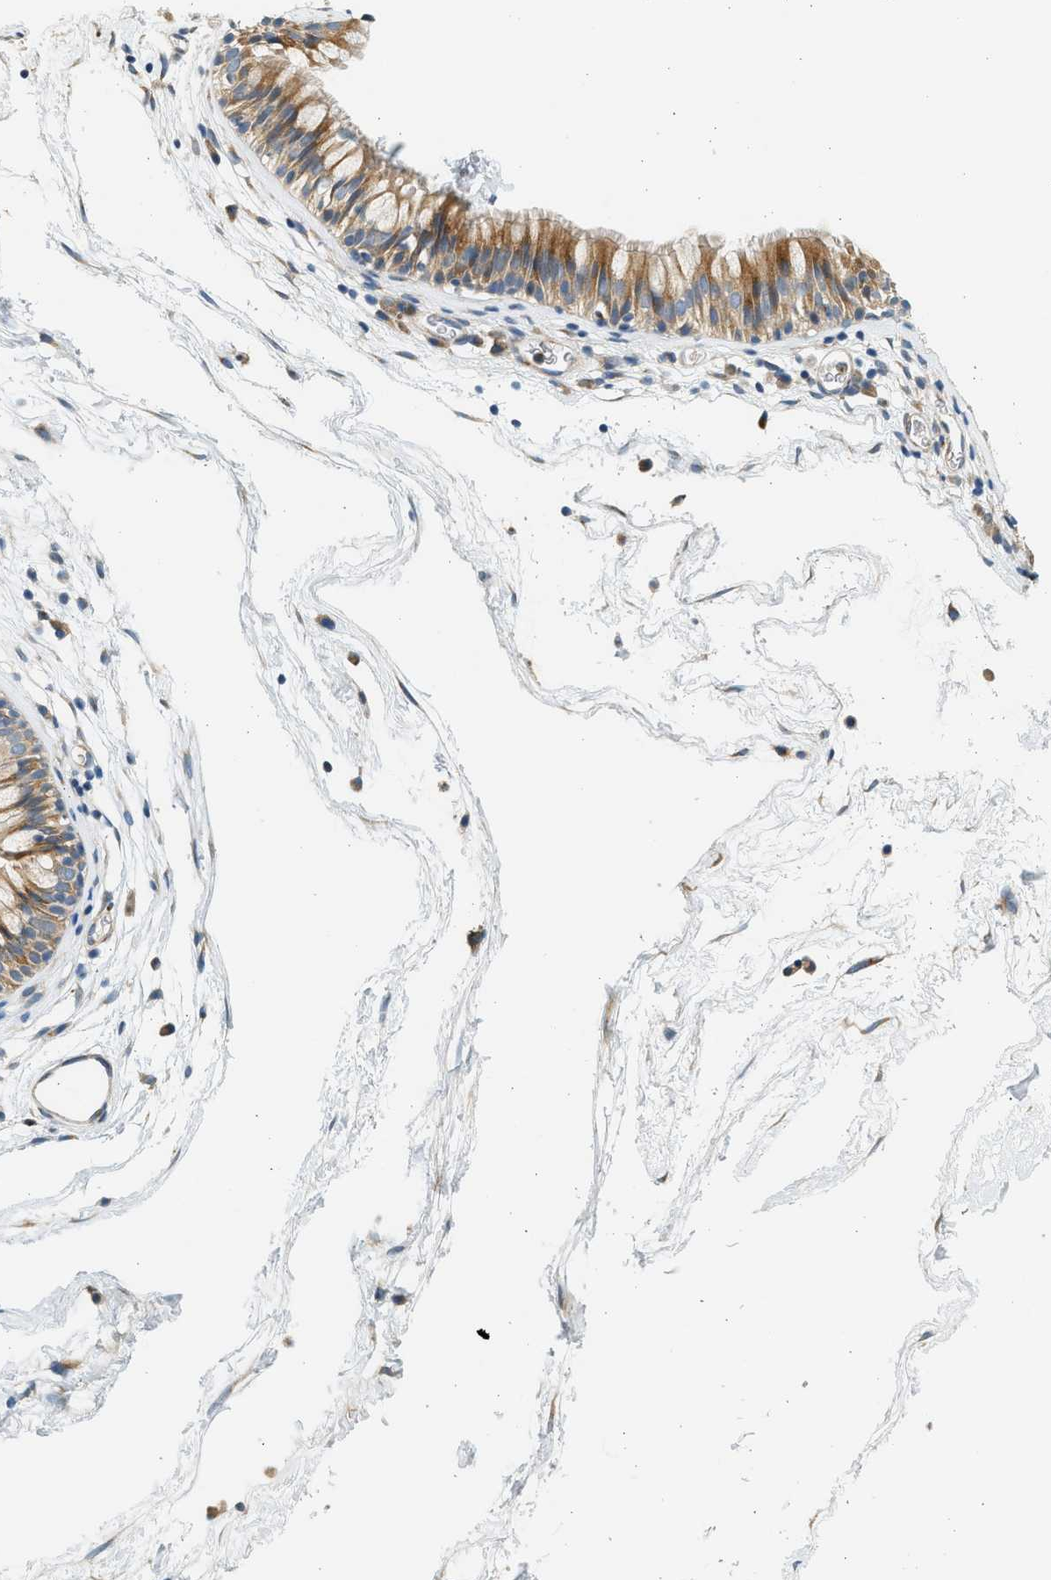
{"staining": {"intensity": "moderate", "quantity": ">75%", "location": "cytoplasmic/membranous"}, "tissue": "nasopharynx", "cell_type": "Respiratory epithelial cells", "image_type": "normal", "snomed": [{"axis": "morphology", "description": "Normal tissue, NOS"}, {"axis": "morphology", "description": "Inflammation, NOS"}, {"axis": "topography", "description": "Nasopharynx"}], "caption": "Respiratory epithelial cells demonstrate moderate cytoplasmic/membranous expression in approximately >75% of cells in normal nasopharynx. (Stains: DAB in brown, nuclei in blue, Microscopy: brightfield microscopy at high magnification).", "gene": "KDELR2", "patient": {"sex": "male", "age": 48}}